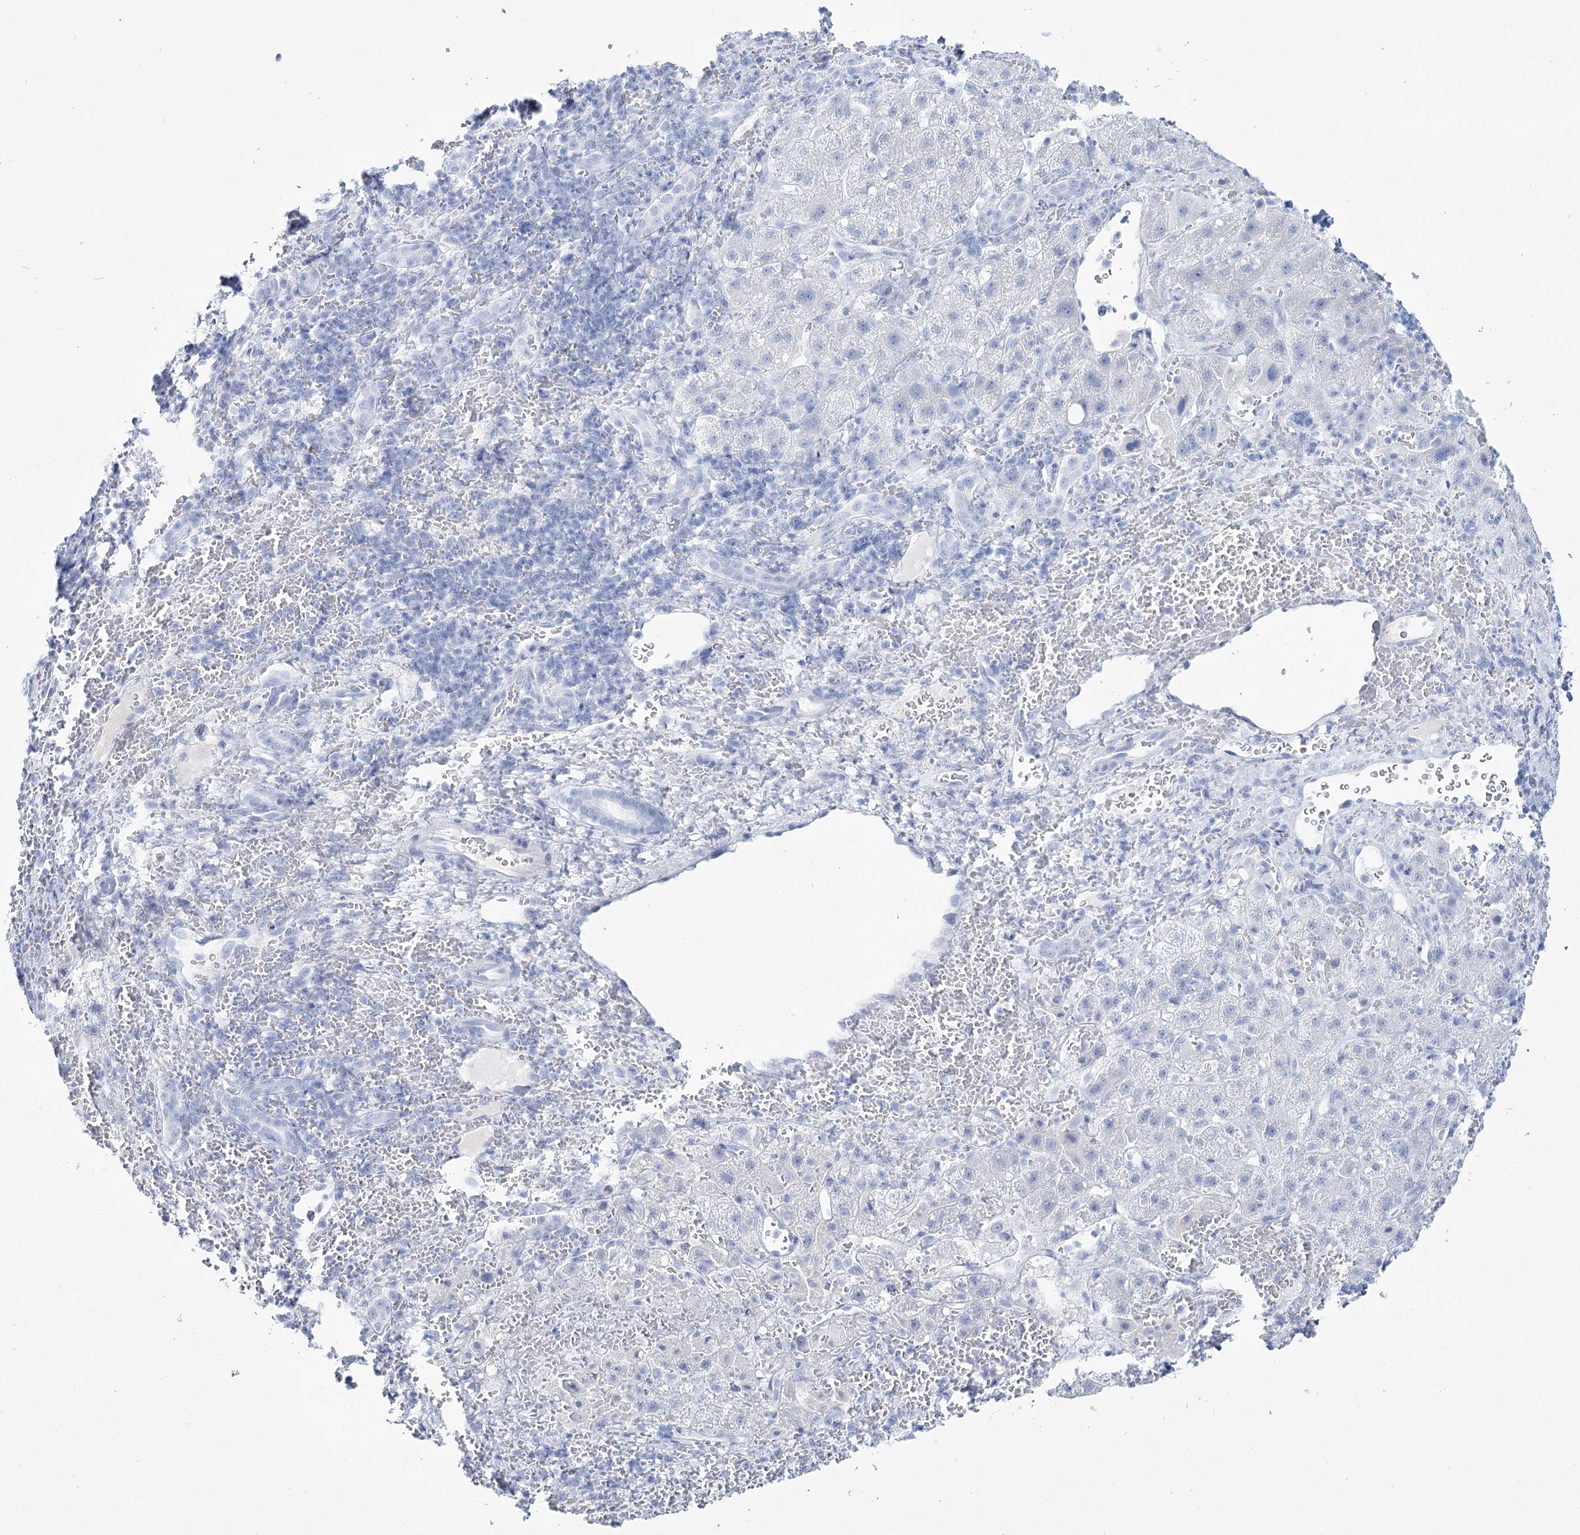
{"staining": {"intensity": "negative", "quantity": "none", "location": "none"}, "tissue": "liver cancer", "cell_type": "Tumor cells", "image_type": "cancer", "snomed": [{"axis": "morphology", "description": "Carcinoma, Hepatocellular, NOS"}, {"axis": "topography", "description": "Liver"}], "caption": "High magnification brightfield microscopy of liver hepatocellular carcinoma stained with DAB (brown) and counterstained with hematoxylin (blue): tumor cells show no significant expression.", "gene": "RNF186", "patient": {"sex": "male", "age": 57}}